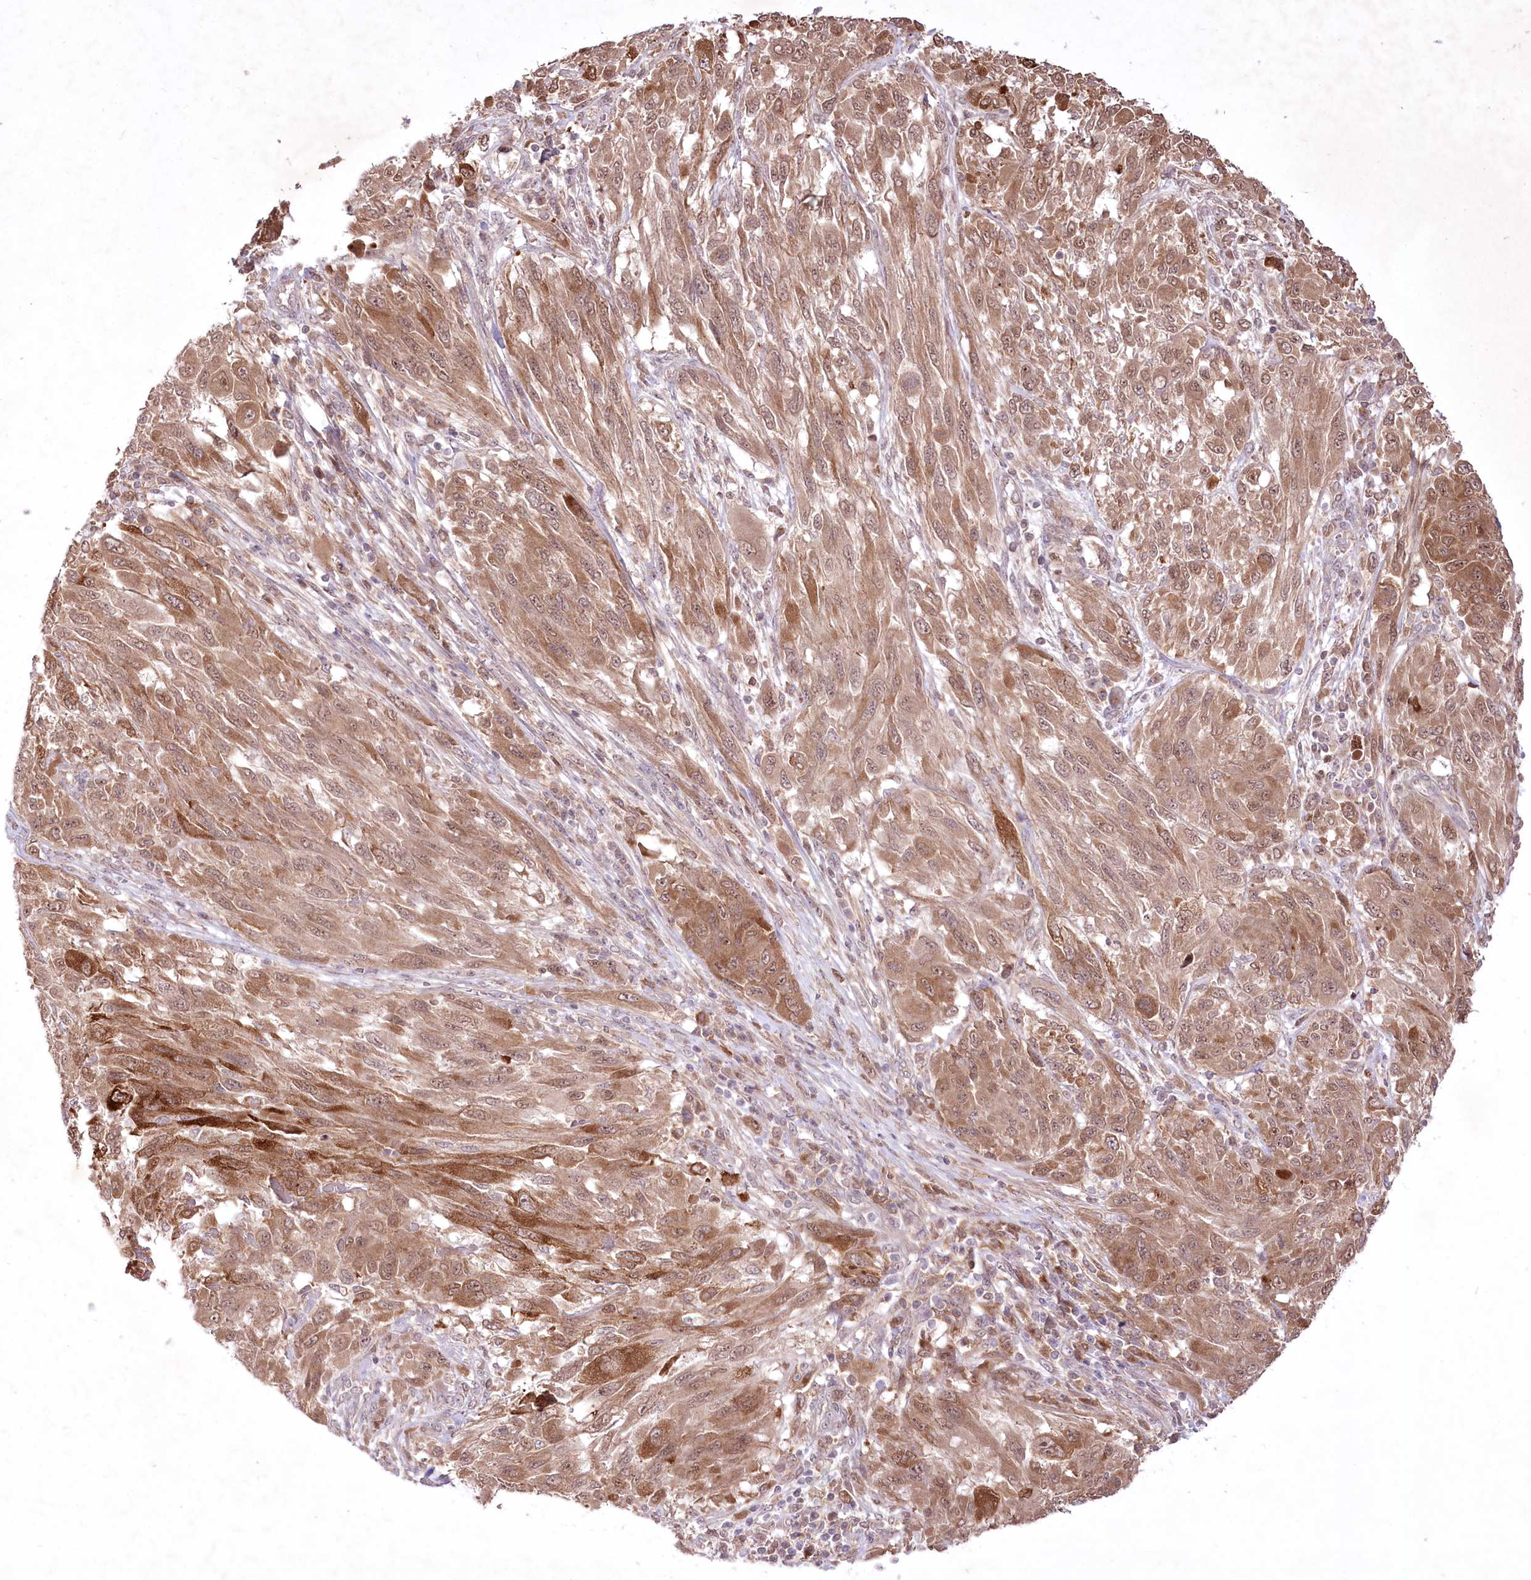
{"staining": {"intensity": "moderate", "quantity": ">75%", "location": "cytoplasmic/membranous,nuclear"}, "tissue": "melanoma", "cell_type": "Tumor cells", "image_type": "cancer", "snomed": [{"axis": "morphology", "description": "Malignant melanoma, NOS"}, {"axis": "topography", "description": "Skin"}], "caption": "Moderate cytoplasmic/membranous and nuclear expression for a protein is identified in about >75% of tumor cells of melanoma using IHC.", "gene": "HELT", "patient": {"sex": "female", "age": 91}}